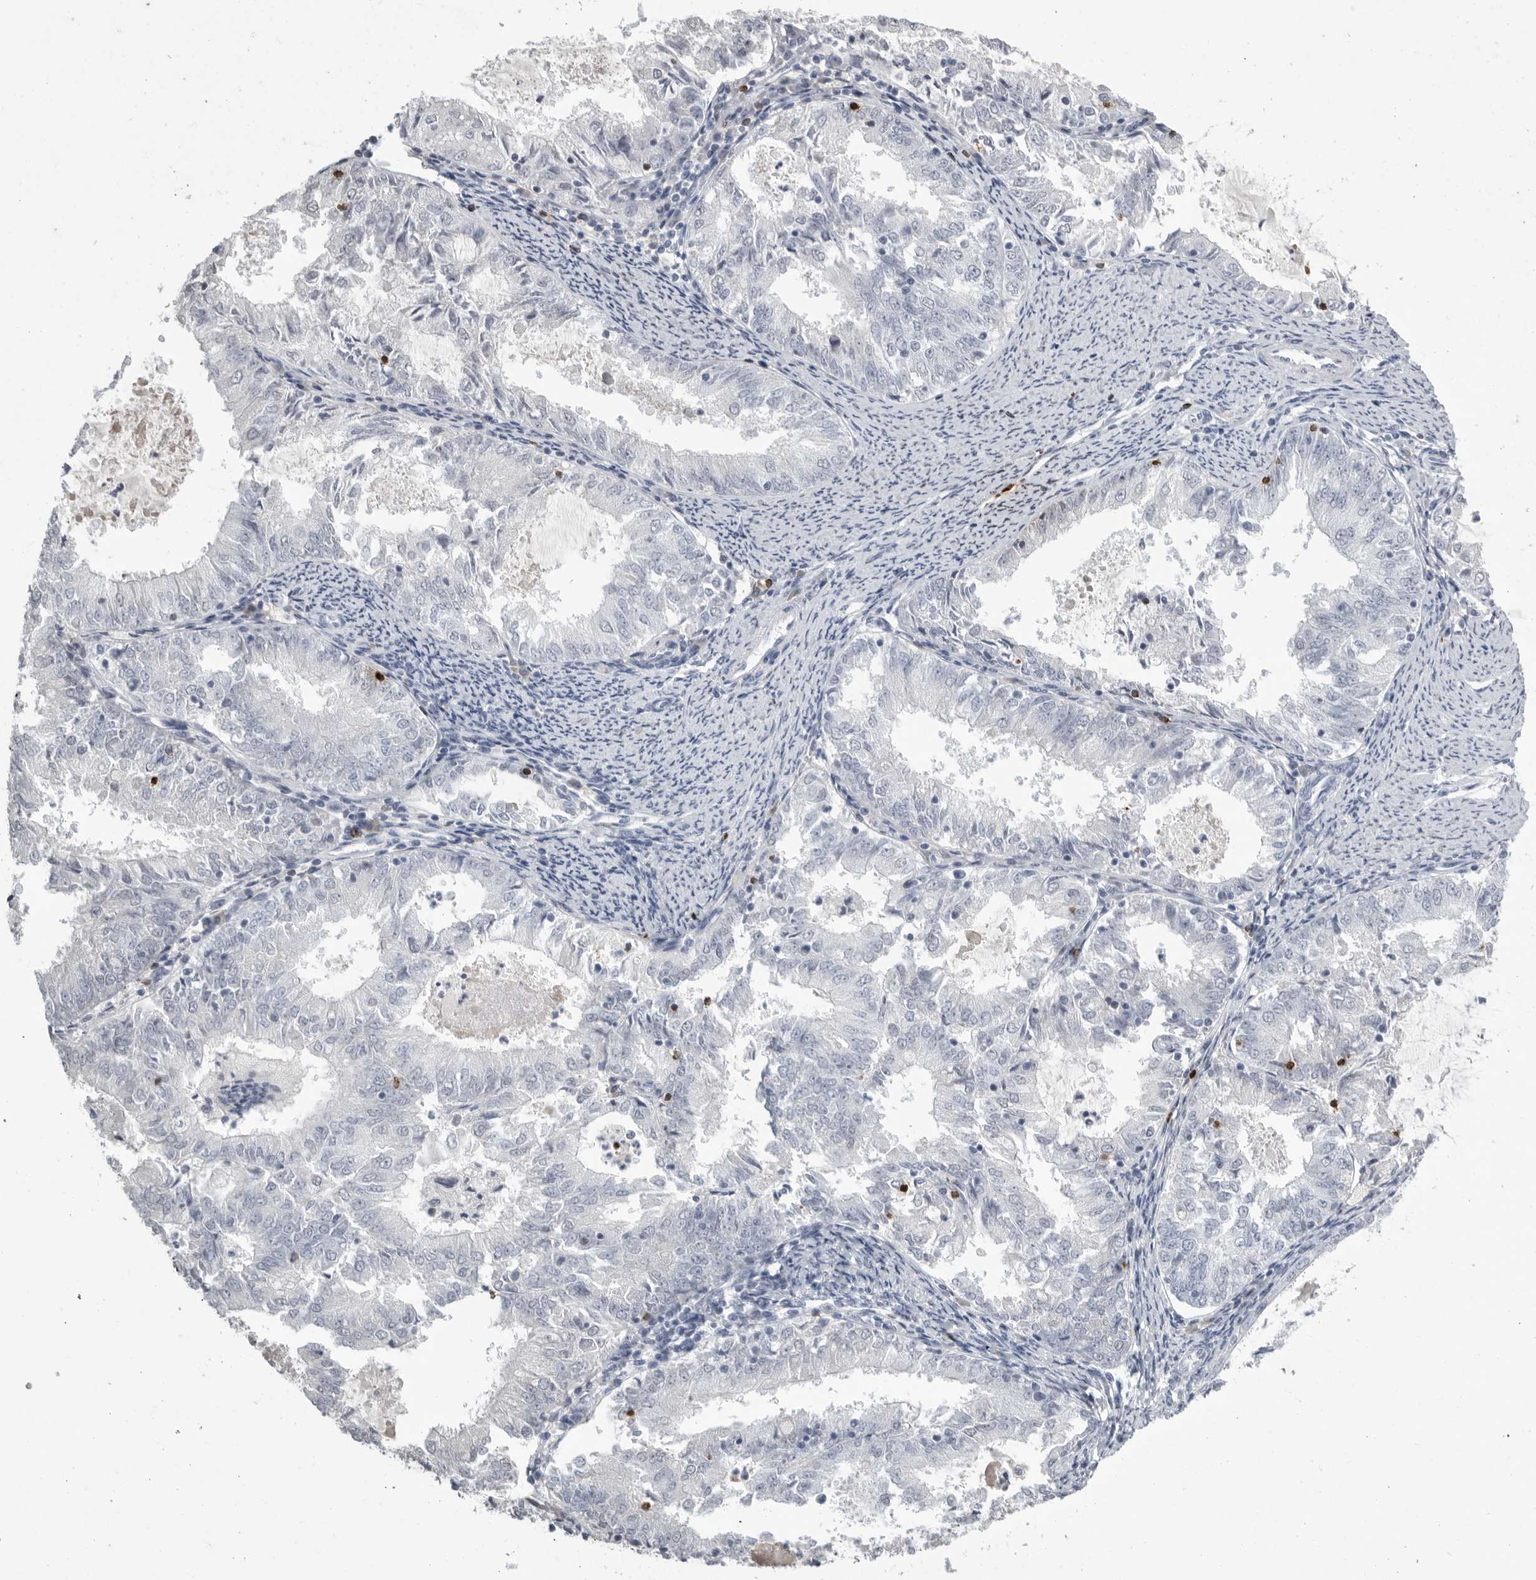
{"staining": {"intensity": "negative", "quantity": "none", "location": "none"}, "tissue": "endometrial cancer", "cell_type": "Tumor cells", "image_type": "cancer", "snomed": [{"axis": "morphology", "description": "Adenocarcinoma, NOS"}, {"axis": "topography", "description": "Endometrium"}], "caption": "There is no significant expression in tumor cells of endometrial cancer (adenocarcinoma). (IHC, brightfield microscopy, high magnification).", "gene": "GNLY", "patient": {"sex": "female", "age": 57}}